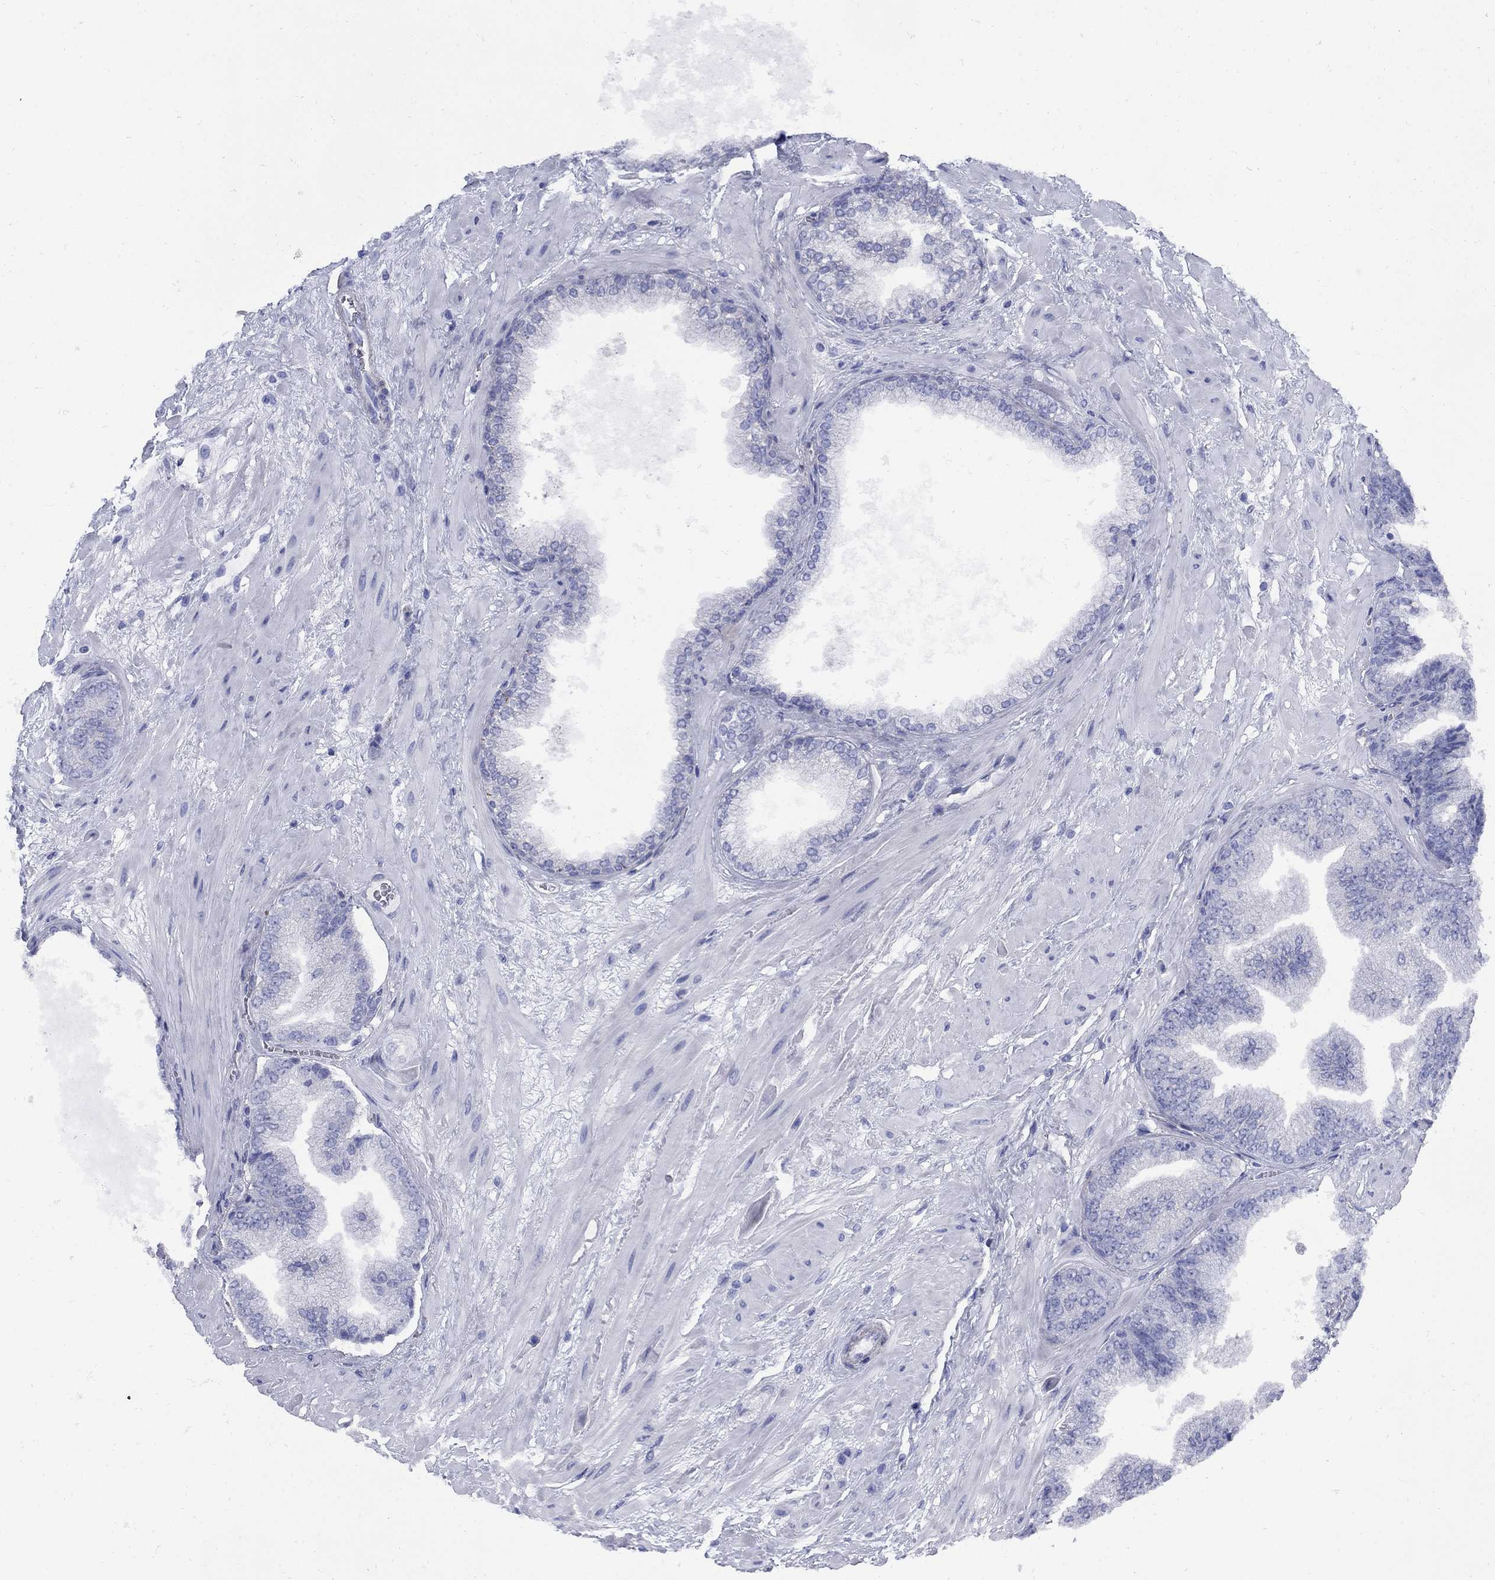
{"staining": {"intensity": "negative", "quantity": "none", "location": "none"}, "tissue": "prostate cancer", "cell_type": "Tumor cells", "image_type": "cancer", "snomed": [{"axis": "morphology", "description": "Adenocarcinoma, Low grade"}, {"axis": "topography", "description": "Prostate"}], "caption": "IHC of human adenocarcinoma (low-grade) (prostate) demonstrates no positivity in tumor cells. (Immunohistochemistry, brightfield microscopy, high magnification).", "gene": "SEPTIN8", "patient": {"sex": "male", "age": 72}}